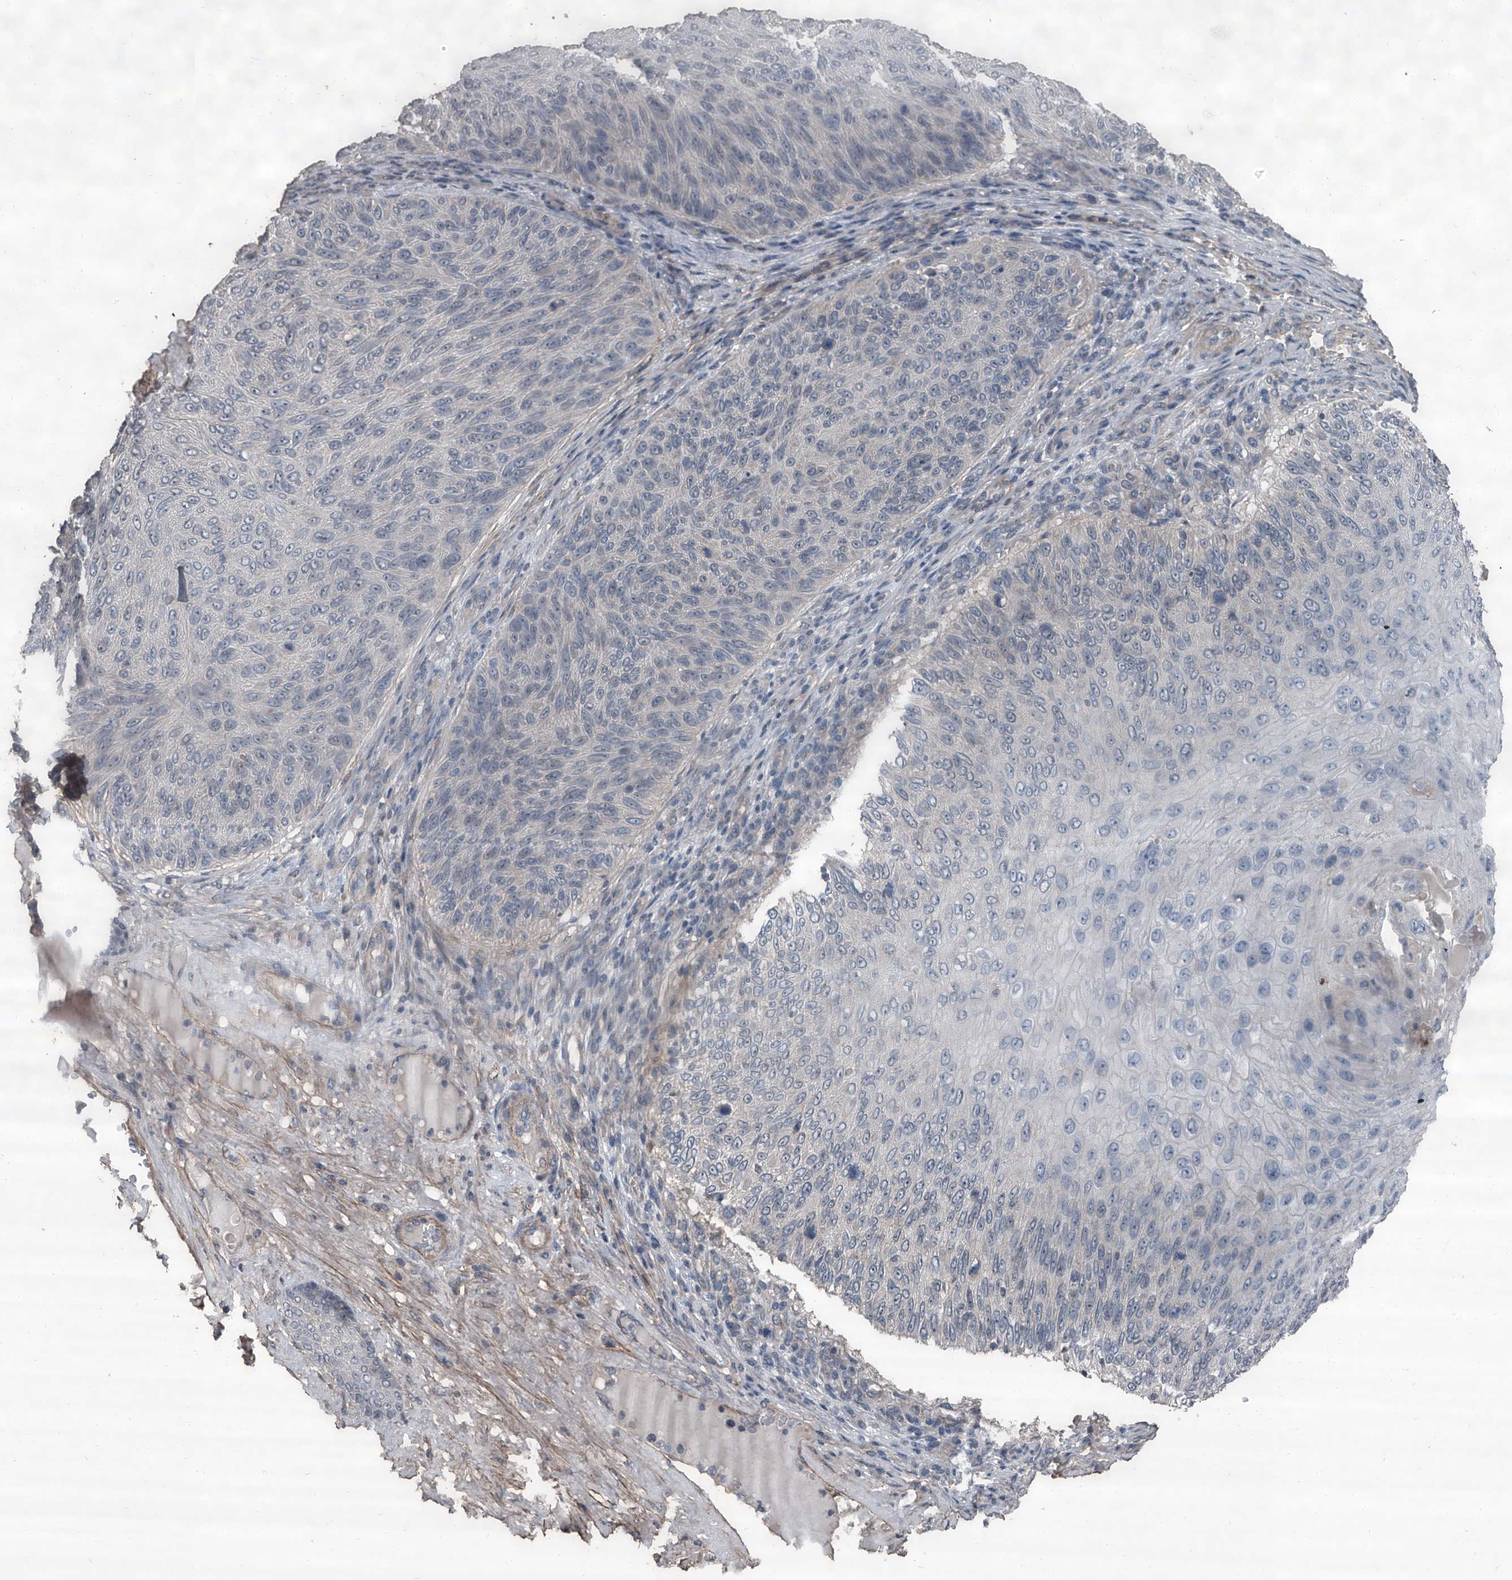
{"staining": {"intensity": "negative", "quantity": "none", "location": "none"}, "tissue": "skin cancer", "cell_type": "Tumor cells", "image_type": "cancer", "snomed": [{"axis": "morphology", "description": "Squamous cell carcinoma, NOS"}, {"axis": "topography", "description": "Skin"}], "caption": "Photomicrograph shows no significant protein expression in tumor cells of skin cancer. Brightfield microscopy of IHC stained with DAB (3,3'-diaminobenzidine) (brown) and hematoxylin (blue), captured at high magnification.", "gene": "OARD1", "patient": {"sex": "female", "age": 88}}